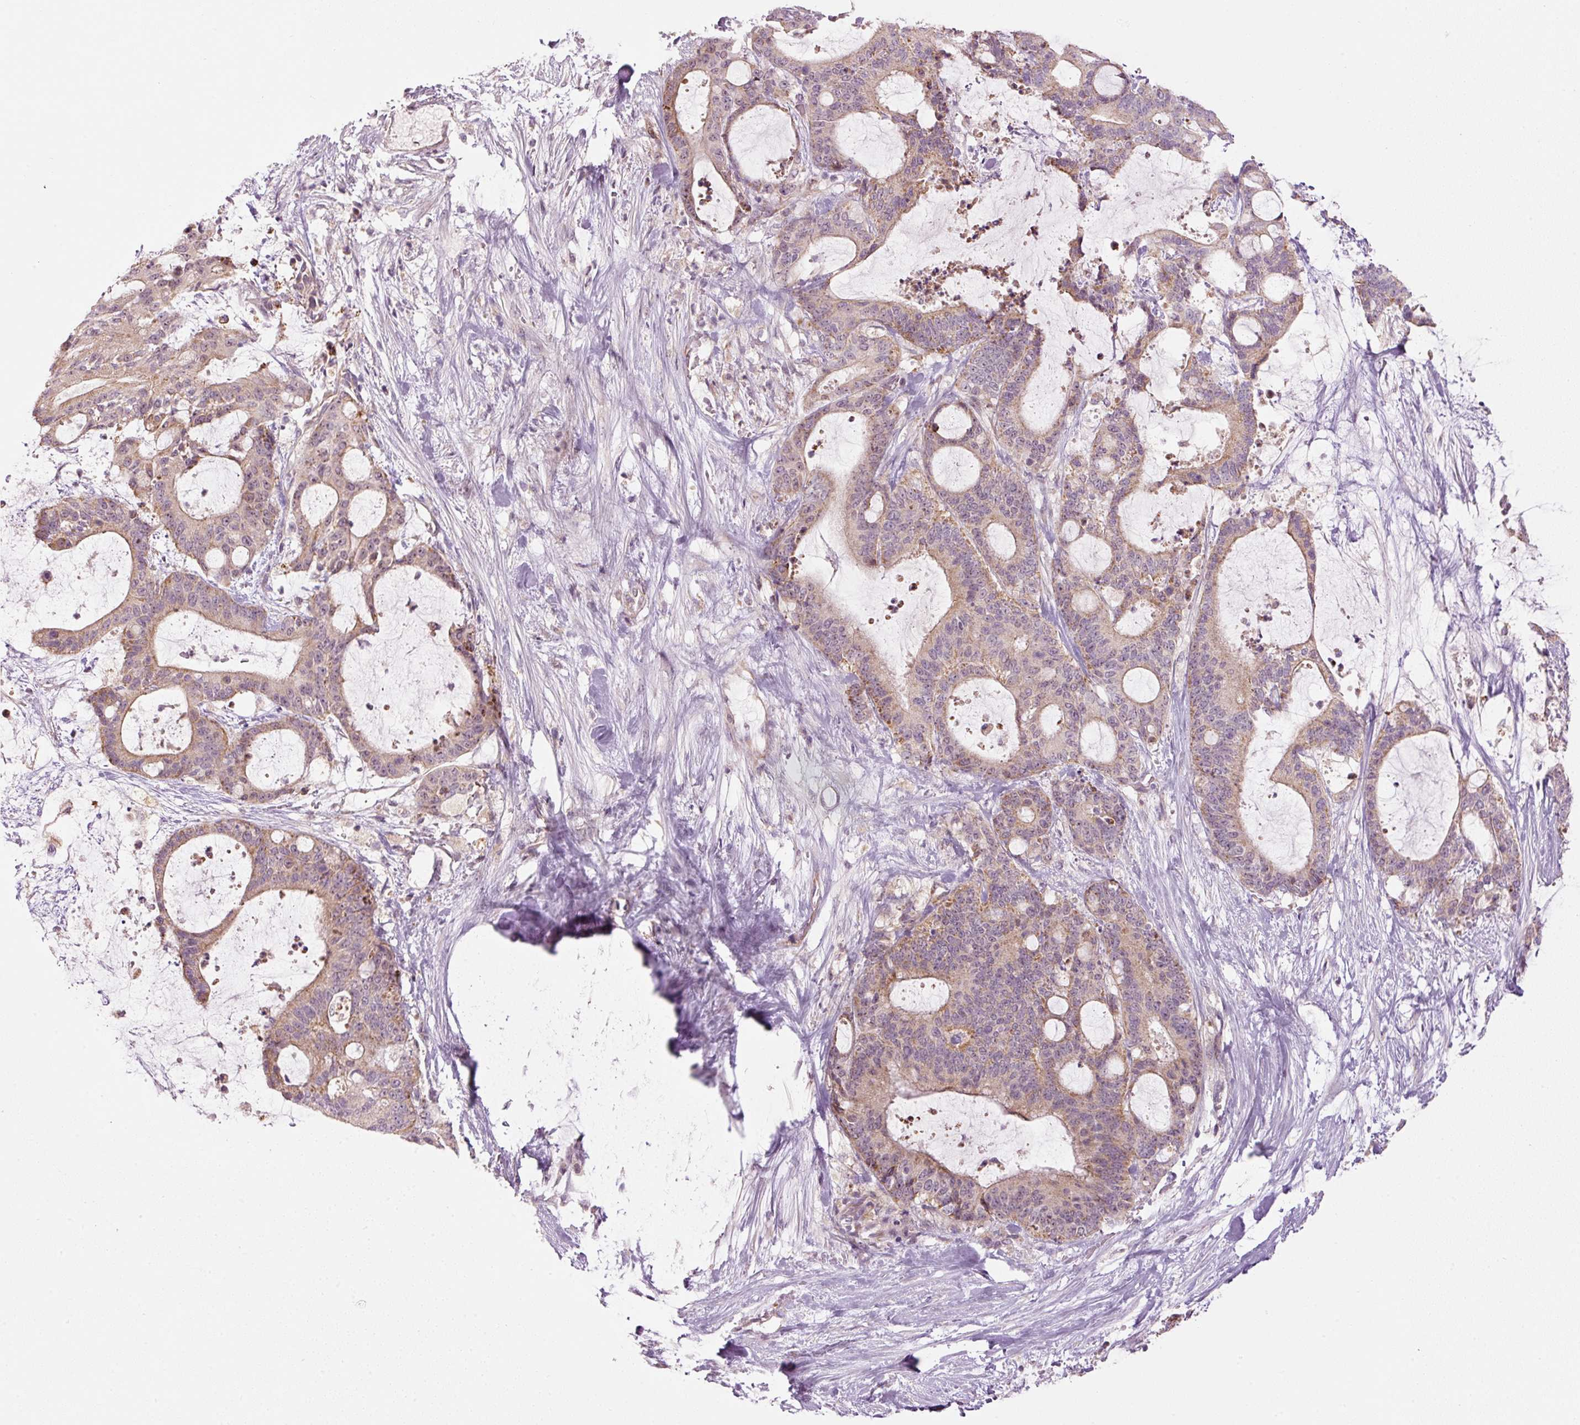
{"staining": {"intensity": "moderate", "quantity": ">75%", "location": "cytoplasmic/membranous"}, "tissue": "liver cancer", "cell_type": "Tumor cells", "image_type": "cancer", "snomed": [{"axis": "morphology", "description": "Normal tissue, NOS"}, {"axis": "morphology", "description": "Cholangiocarcinoma"}, {"axis": "topography", "description": "Liver"}, {"axis": "topography", "description": "Peripheral nerve tissue"}], "caption": "An image of human liver cholangiocarcinoma stained for a protein shows moderate cytoplasmic/membranous brown staining in tumor cells.", "gene": "CDC20B", "patient": {"sex": "female", "age": 73}}